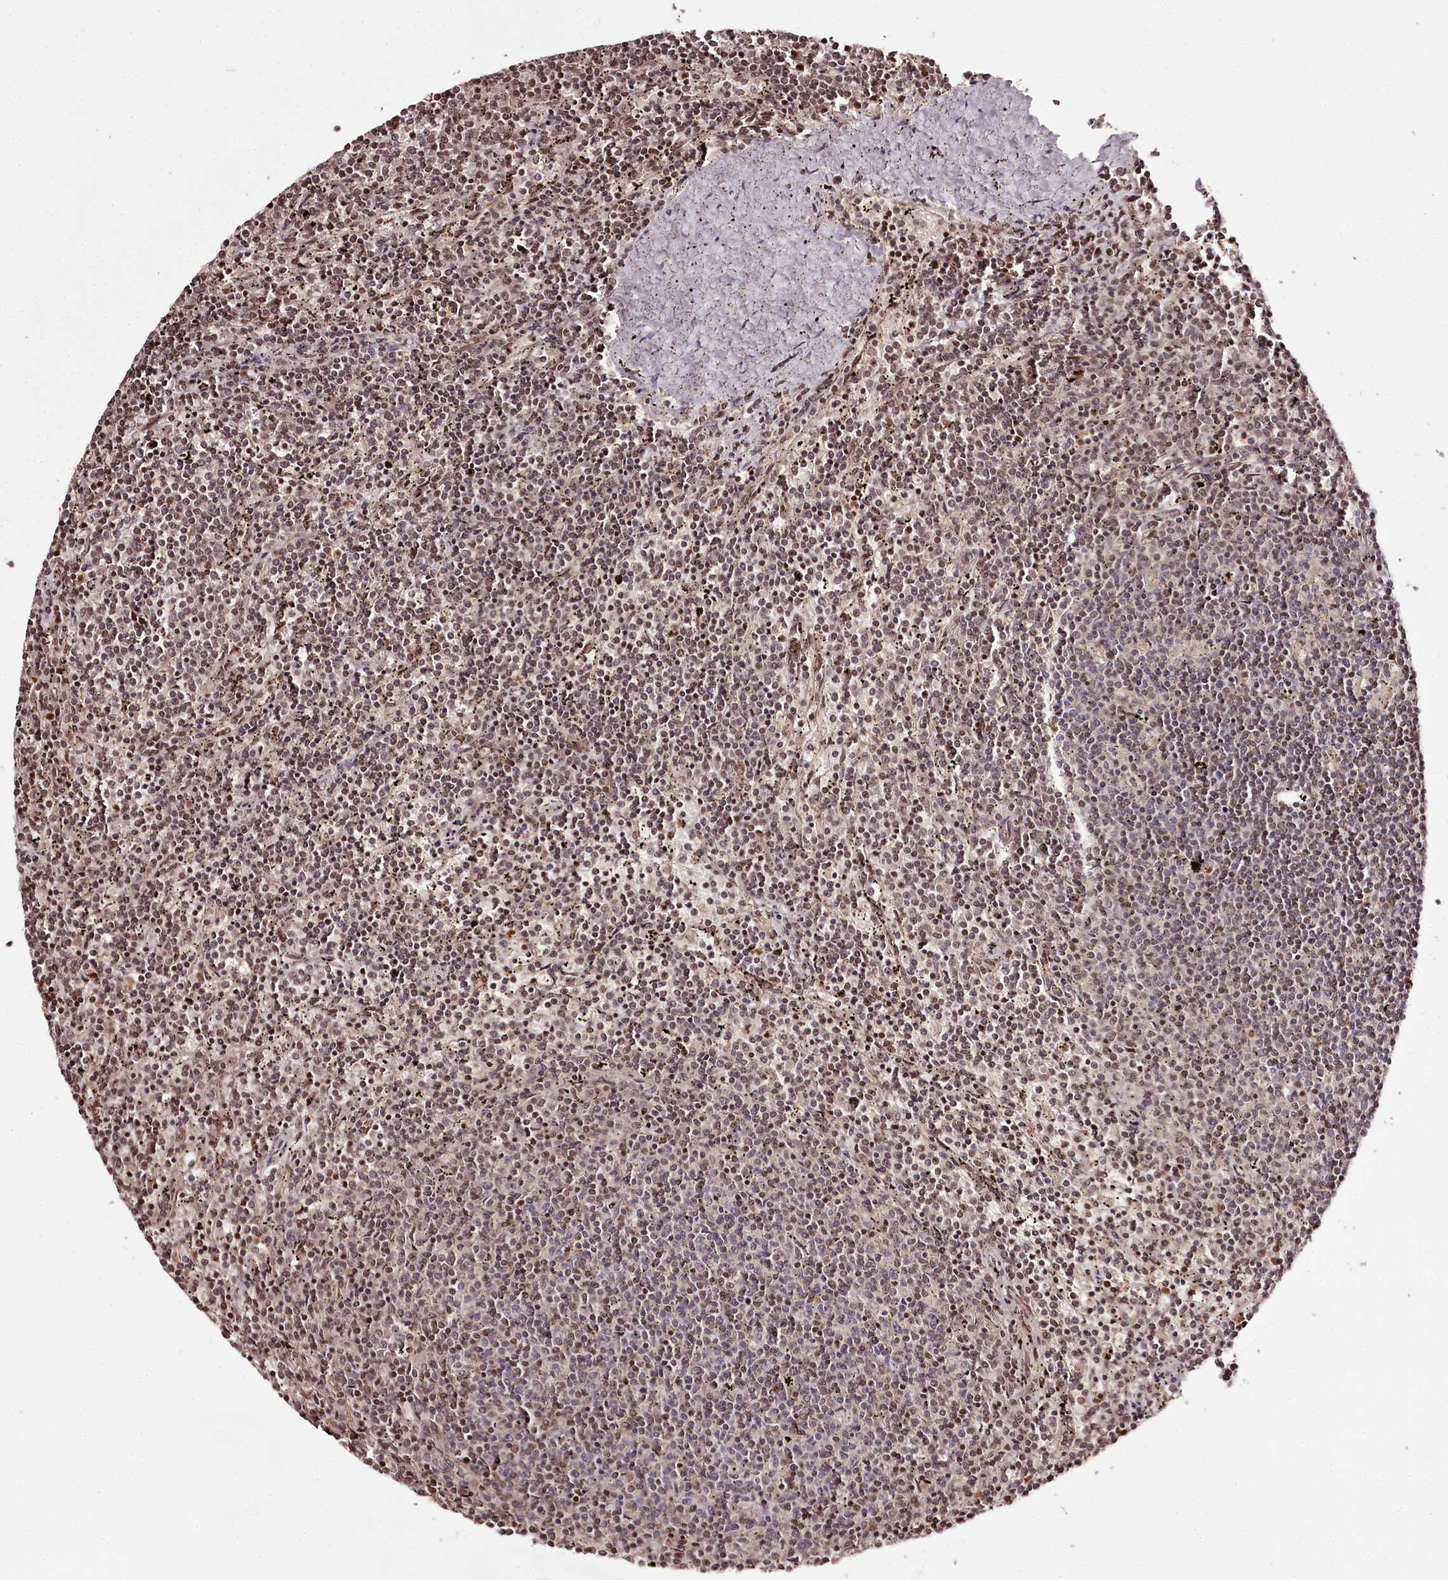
{"staining": {"intensity": "moderate", "quantity": ">75%", "location": "nuclear"}, "tissue": "lymphoma", "cell_type": "Tumor cells", "image_type": "cancer", "snomed": [{"axis": "morphology", "description": "Malignant lymphoma, non-Hodgkin's type, Low grade"}, {"axis": "topography", "description": "Spleen"}], "caption": "Immunohistochemistry of lymphoma demonstrates medium levels of moderate nuclear staining in approximately >75% of tumor cells.", "gene": "THYN1", "patient": {"sex": "female", "age": 50}}